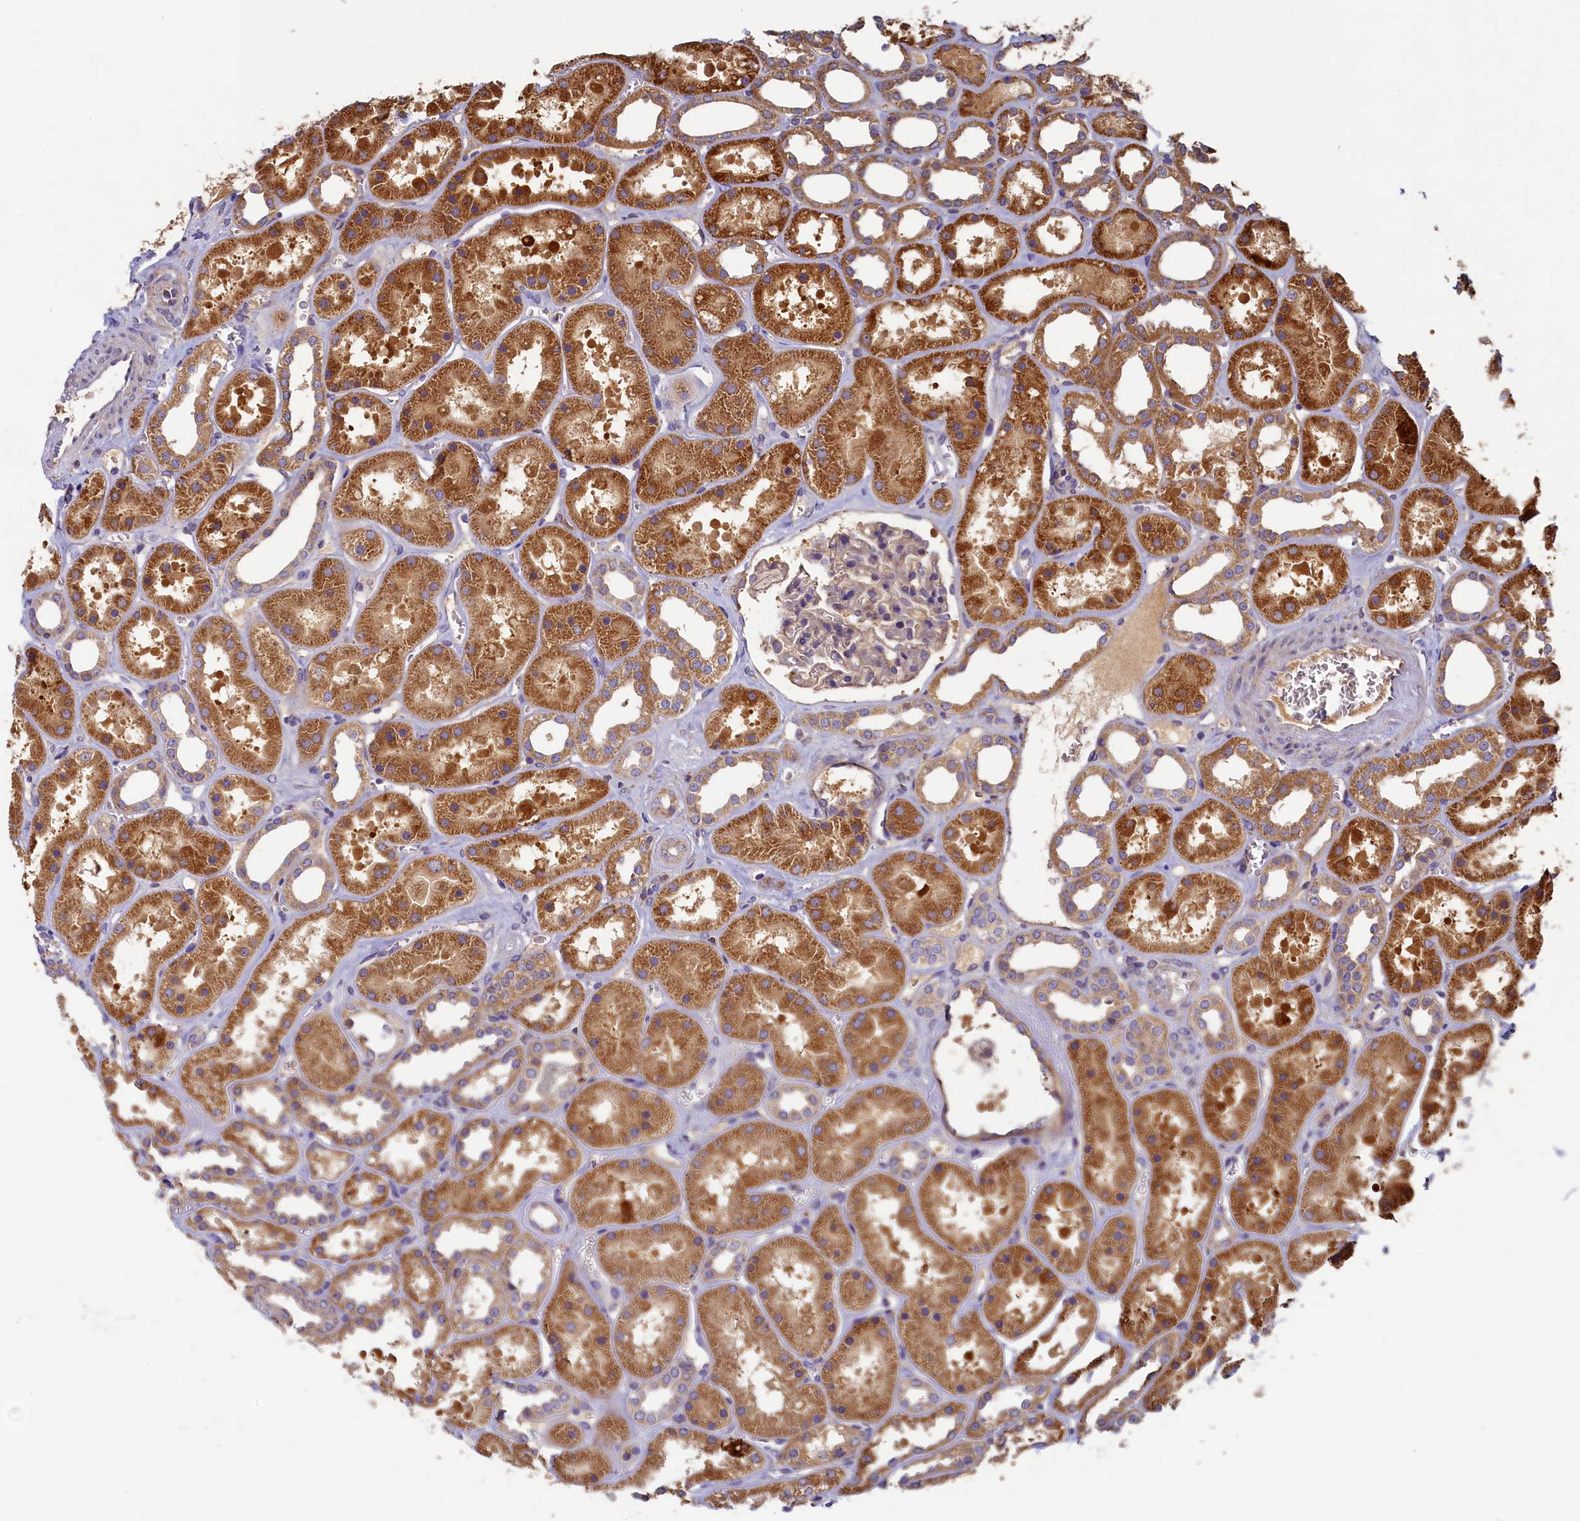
{"staining": {"intensity": "weak", "quantity": "<25%", "location": "cytoplasmic/membranous"}, "tissue": "kidney", "cell_type": "Cells in glomeruli", "image_type": "normal", "snomed": [{"axis": "morphology", "description": "Normal tissue, NOS"}, {"axis": "topography", "description": "Kidney"}], "caption": "Histopathology image shows no significant protein positivity in cells in glomeruli of normal kidney. (DAB IHC with hematoxylin counter stain).", "gene": "SEC31B", "patient": {"sex": "female", "age": 41}}